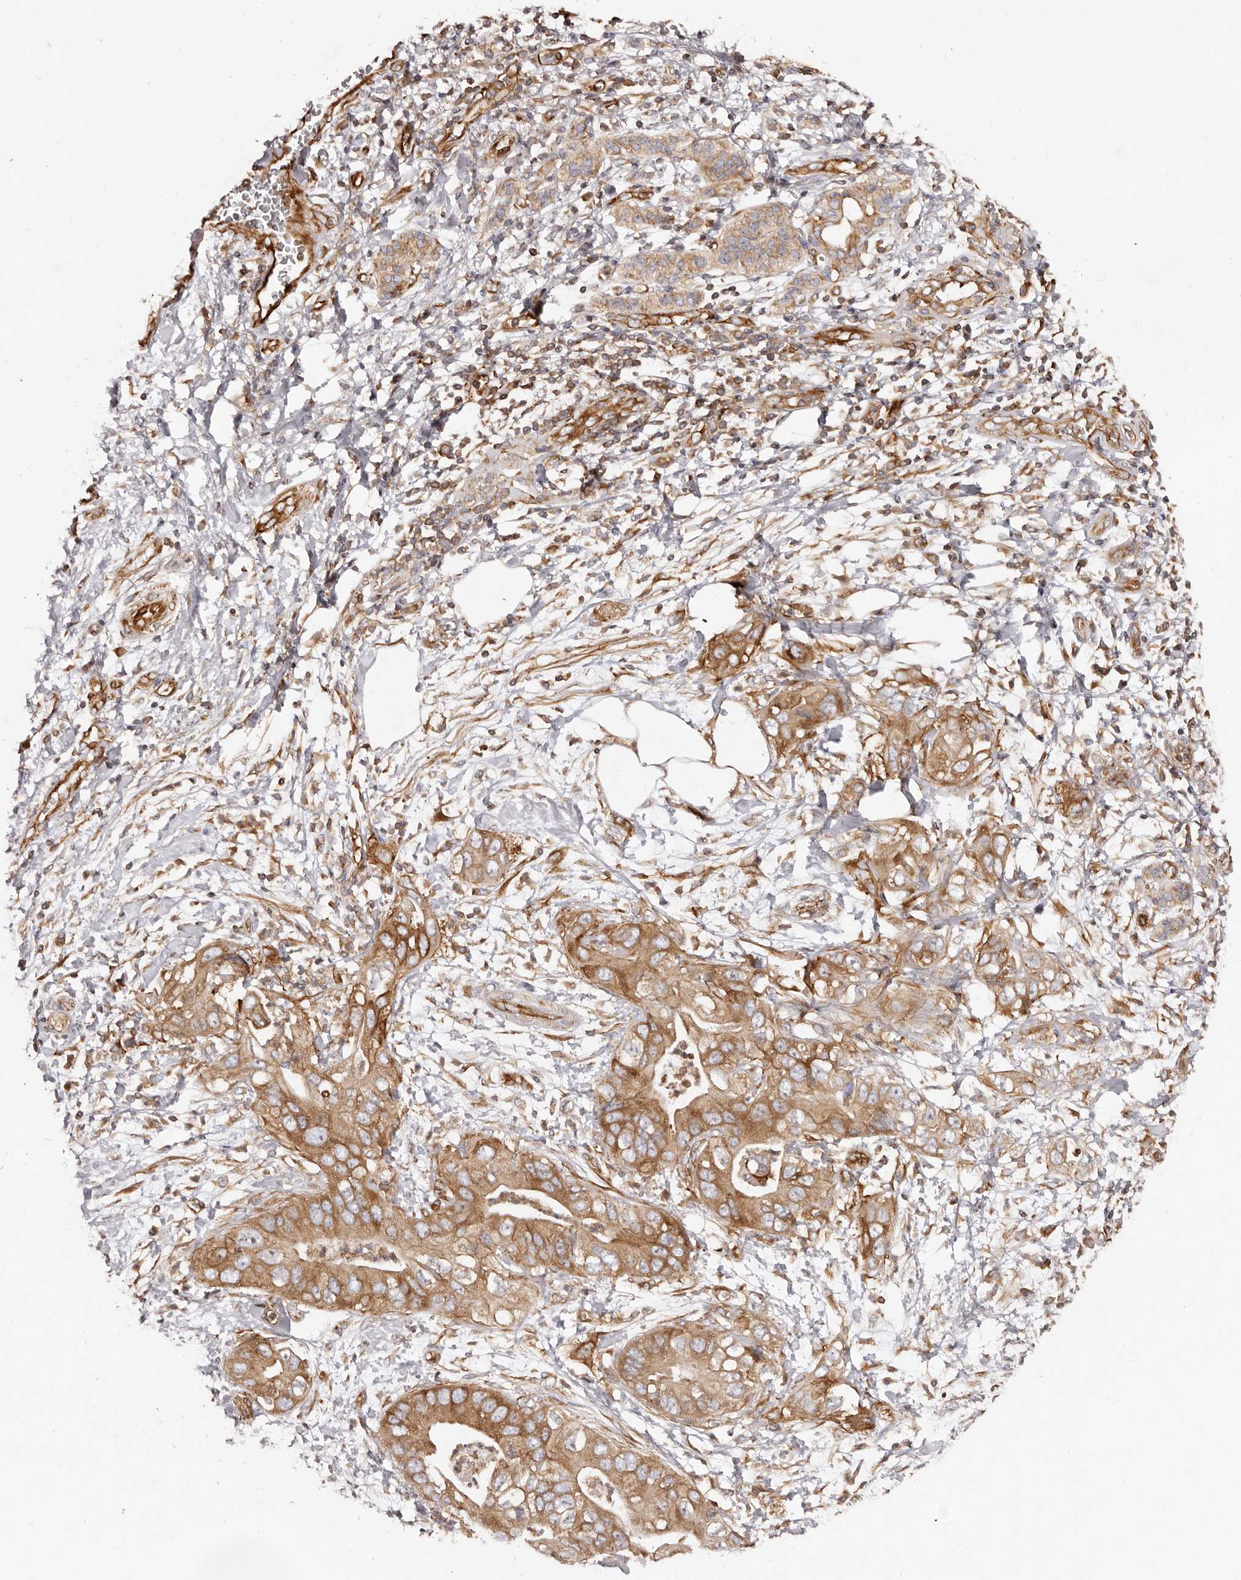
{"staining": {"intensity": "moderate", "quantity": ">75%", "location": "cytoplasmic/membranous"}, "tissue": "pancreatic cancer", "cell_type": "Tumor cells", "image_type": "cancer", "snomed": [{"axis": "morphology", "description": "Adenocarcinoma, NOS"}, {"axis": "topography", "description": "Pancreas"}], "caption": "Immunohistochemistry histopathology image of pancreatic adenocarcinoma stained for a protein (brown), which displays medium levels of moderate cytoplasmic/membranous expression in about >75% of tumor cells.", "gene": "RPS6", "patient": {"sex": "female", "age": 78}}